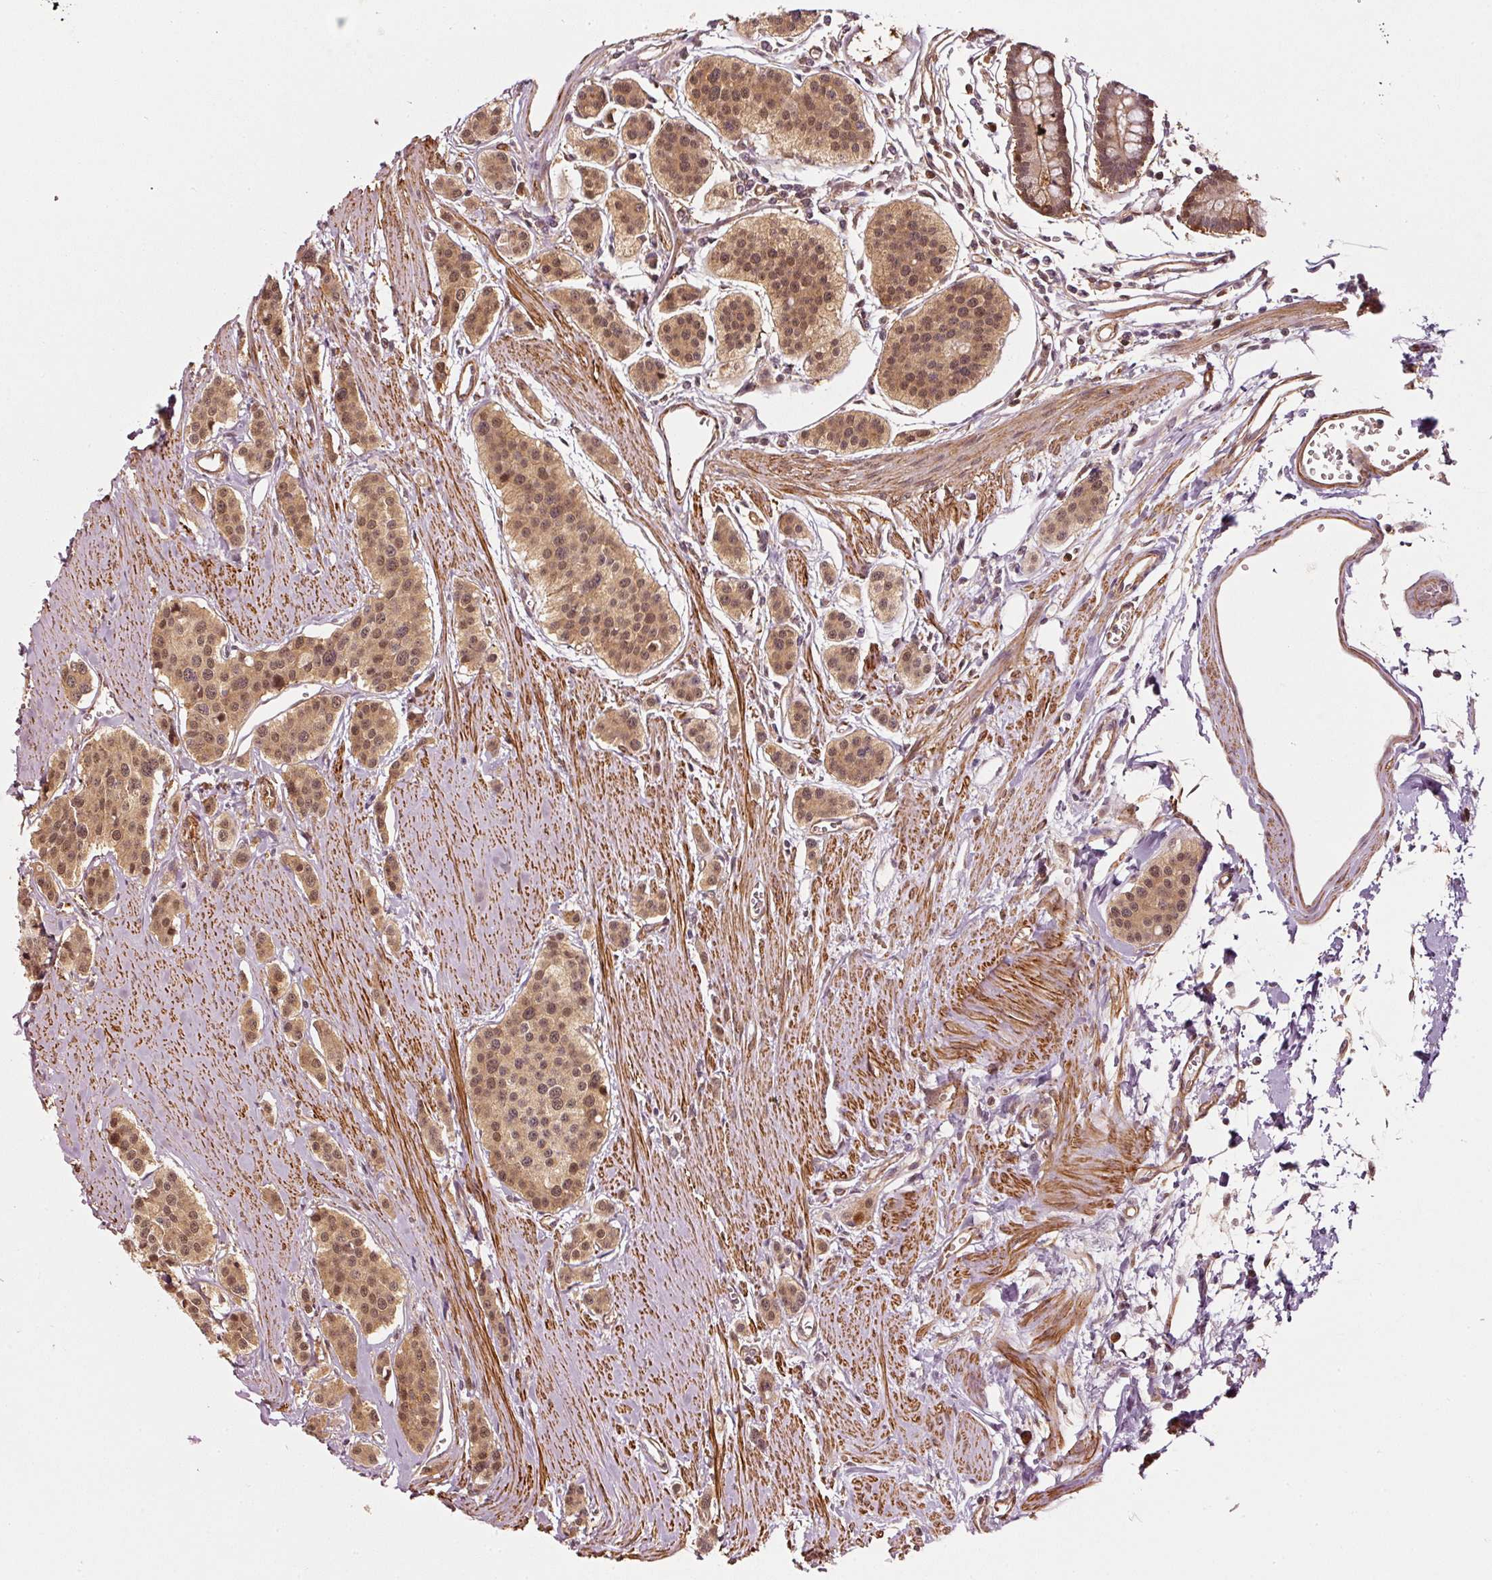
{"staining": {"intensity": "moderate", "quantity": ">75%", "location": "cytoplasmic/membranous,nuclear"}, "tissue": "carcinoid", "cell_type": "Tumor cells", "image_type": "cancer", "snomed": [{"axis": "morphology", "description": "Carcinoid, malignant, NOS"}, {"axis": "topography", "description": "Small intestine"}], "caption": "Carcinoid (malignant) stained with DAB immunohistochemistry (IHC) demonstrates medium levels of moderate cytoplasmic/membranous and nuclear expression in approximately >75% of tumor cells. The protein of interest is shown in brown color, while the nuclei are stained blue.", "gene": "PSMD1", "patient": {"sex": "male", "age": 60}}